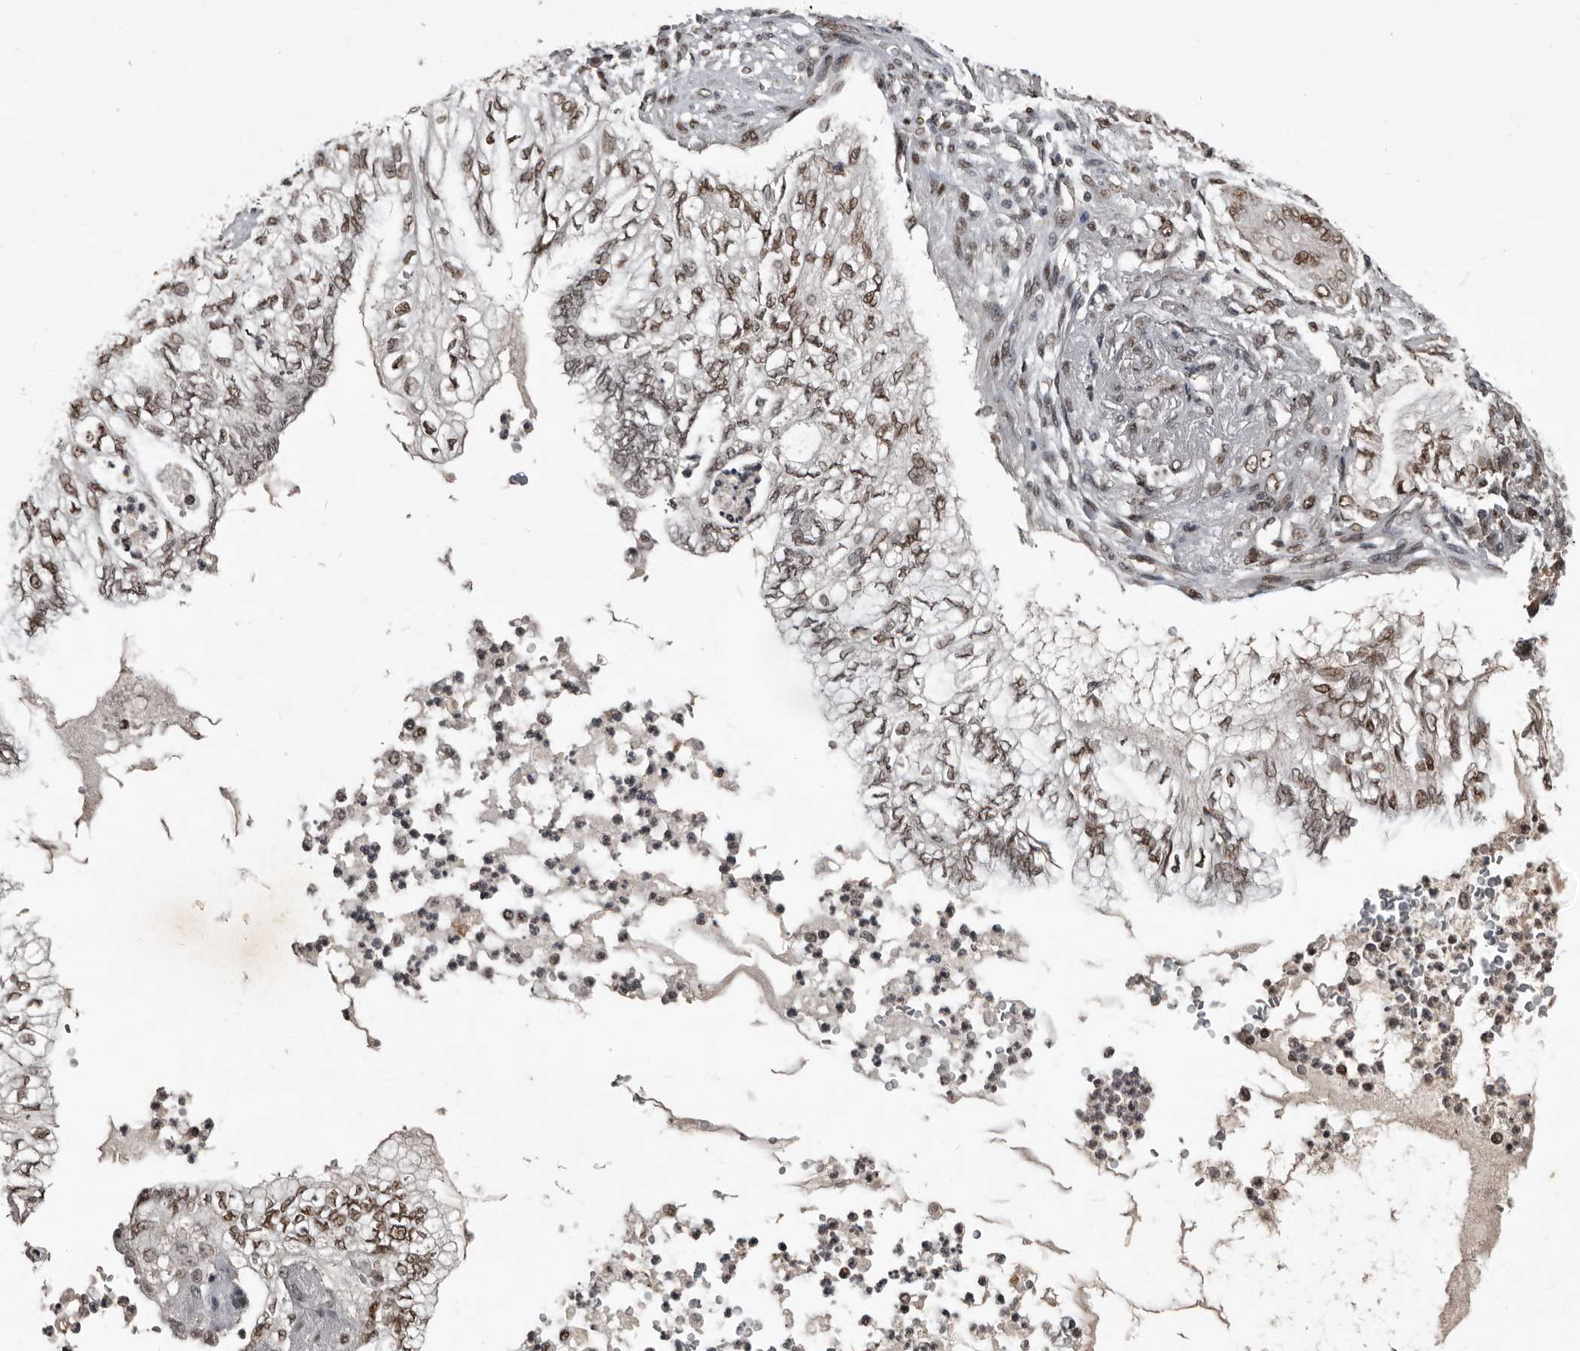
{"staining": {"intensity": "moderate", "quantity": ">75%", "location": "nuclear"}, "tissue": "lung cancer", "cell_type": "Tumor cells", "image_type": "cancer", "snomed": [{"axis": "morphology", "description": "Adenocarcinoma, NOS"}, {"axis": "topography", "description": "Lung"}], "caption": "There is medium levels of moderate nuclear positivity in tumor cells of lung adenocarcinoma, as demonstrated by immunohistochemical staining (brown color).", "gene": "CHD1L", "patient": {"sex": "female", "age": 70}}